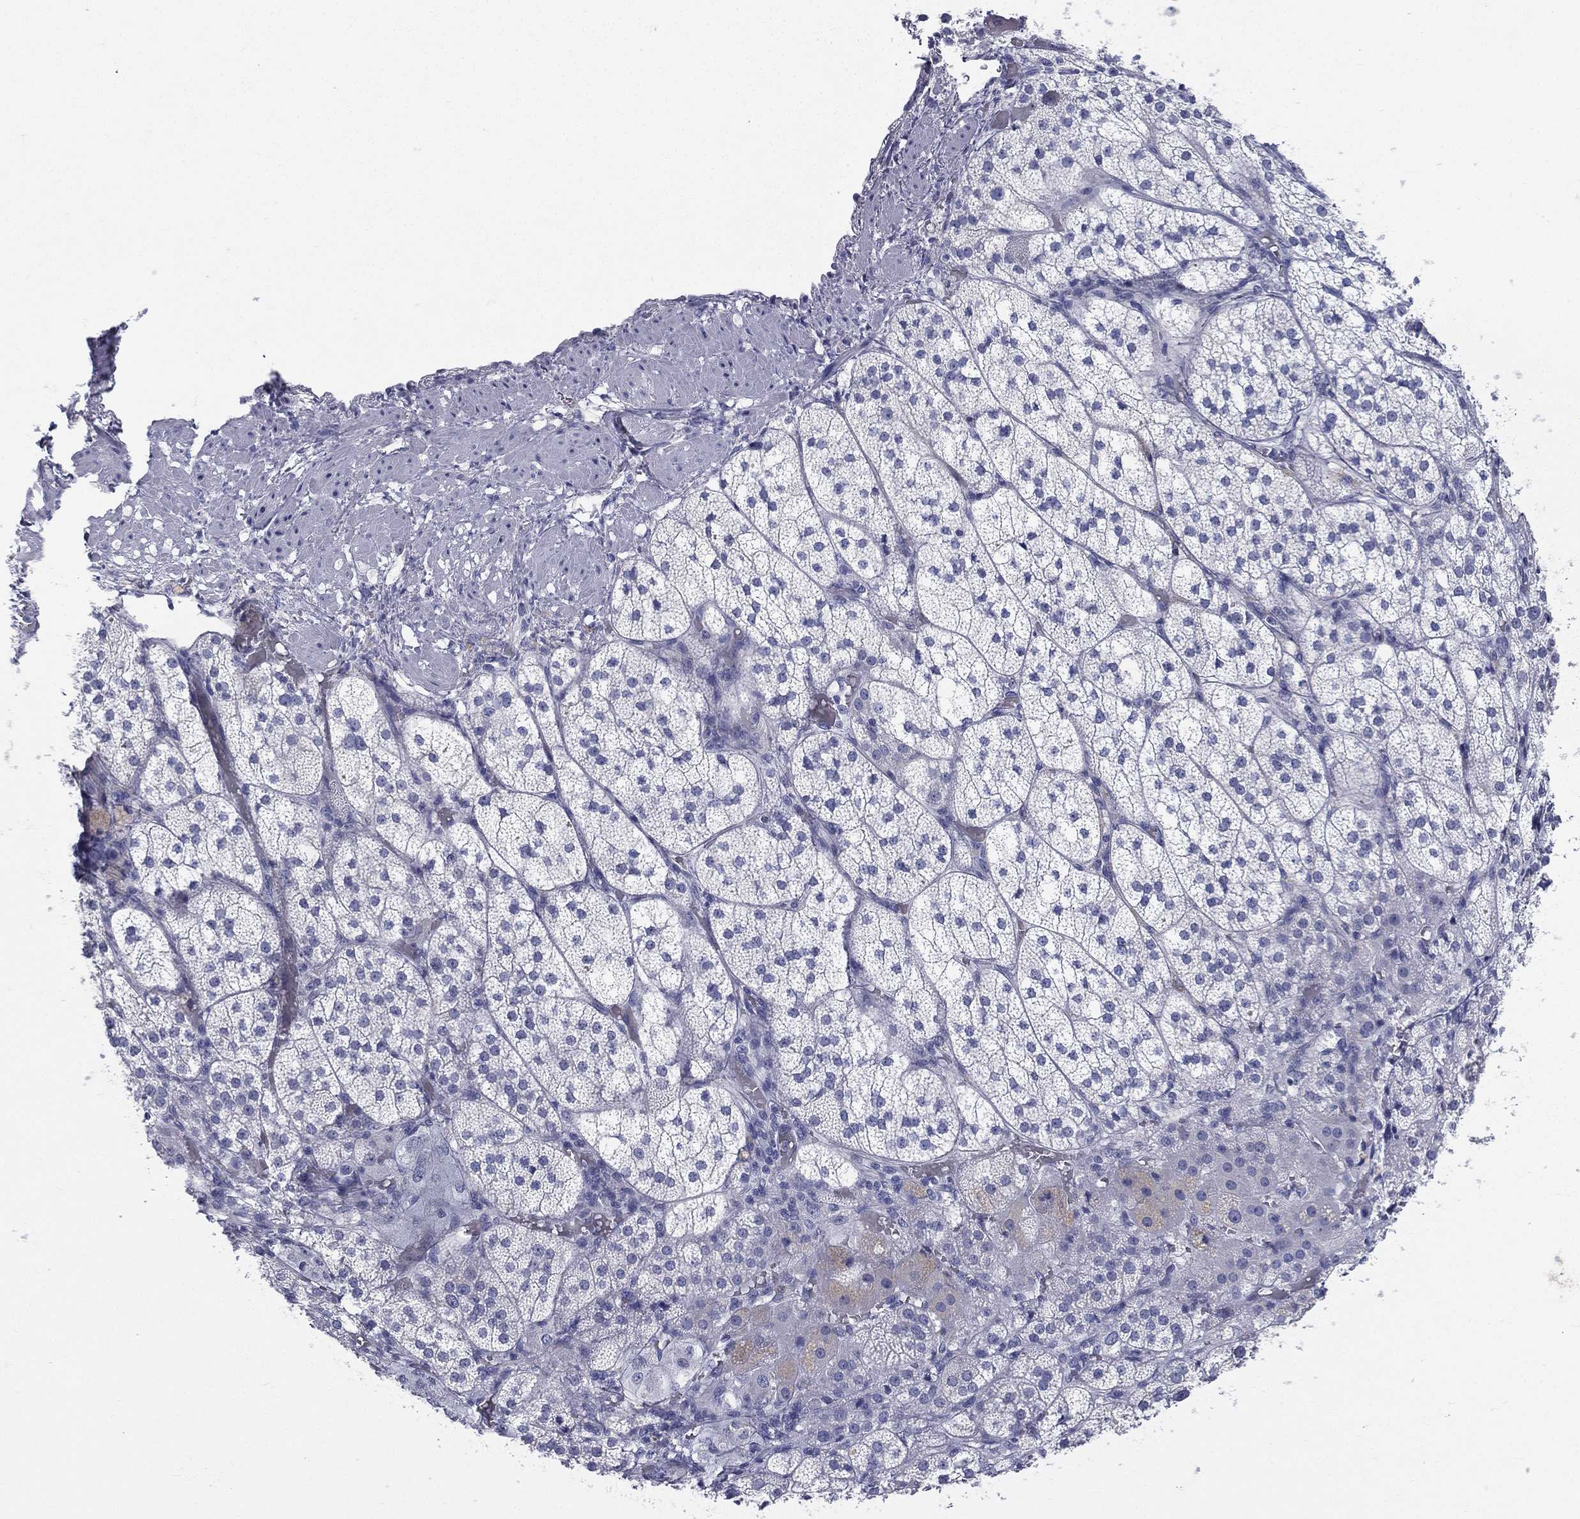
{"staining": {"intensity": "negative", "quantity": "none", "location": "none"}, "tissue": "adrenal gland", "cell_type": "Glandular cells", "image_type": "normal", "snomed": [{"axis": "morphology", "description": "Normal tissue, NOS"}, {"axis": "topography", "description": "Adrenal gland"}], "caption": "This is an immunohistochemistry micrograph of normal human adrenal gland. There is no expression in glandular cells.", "gene": "DEFB121", "patient": {"sex": "female", "age": 60}}